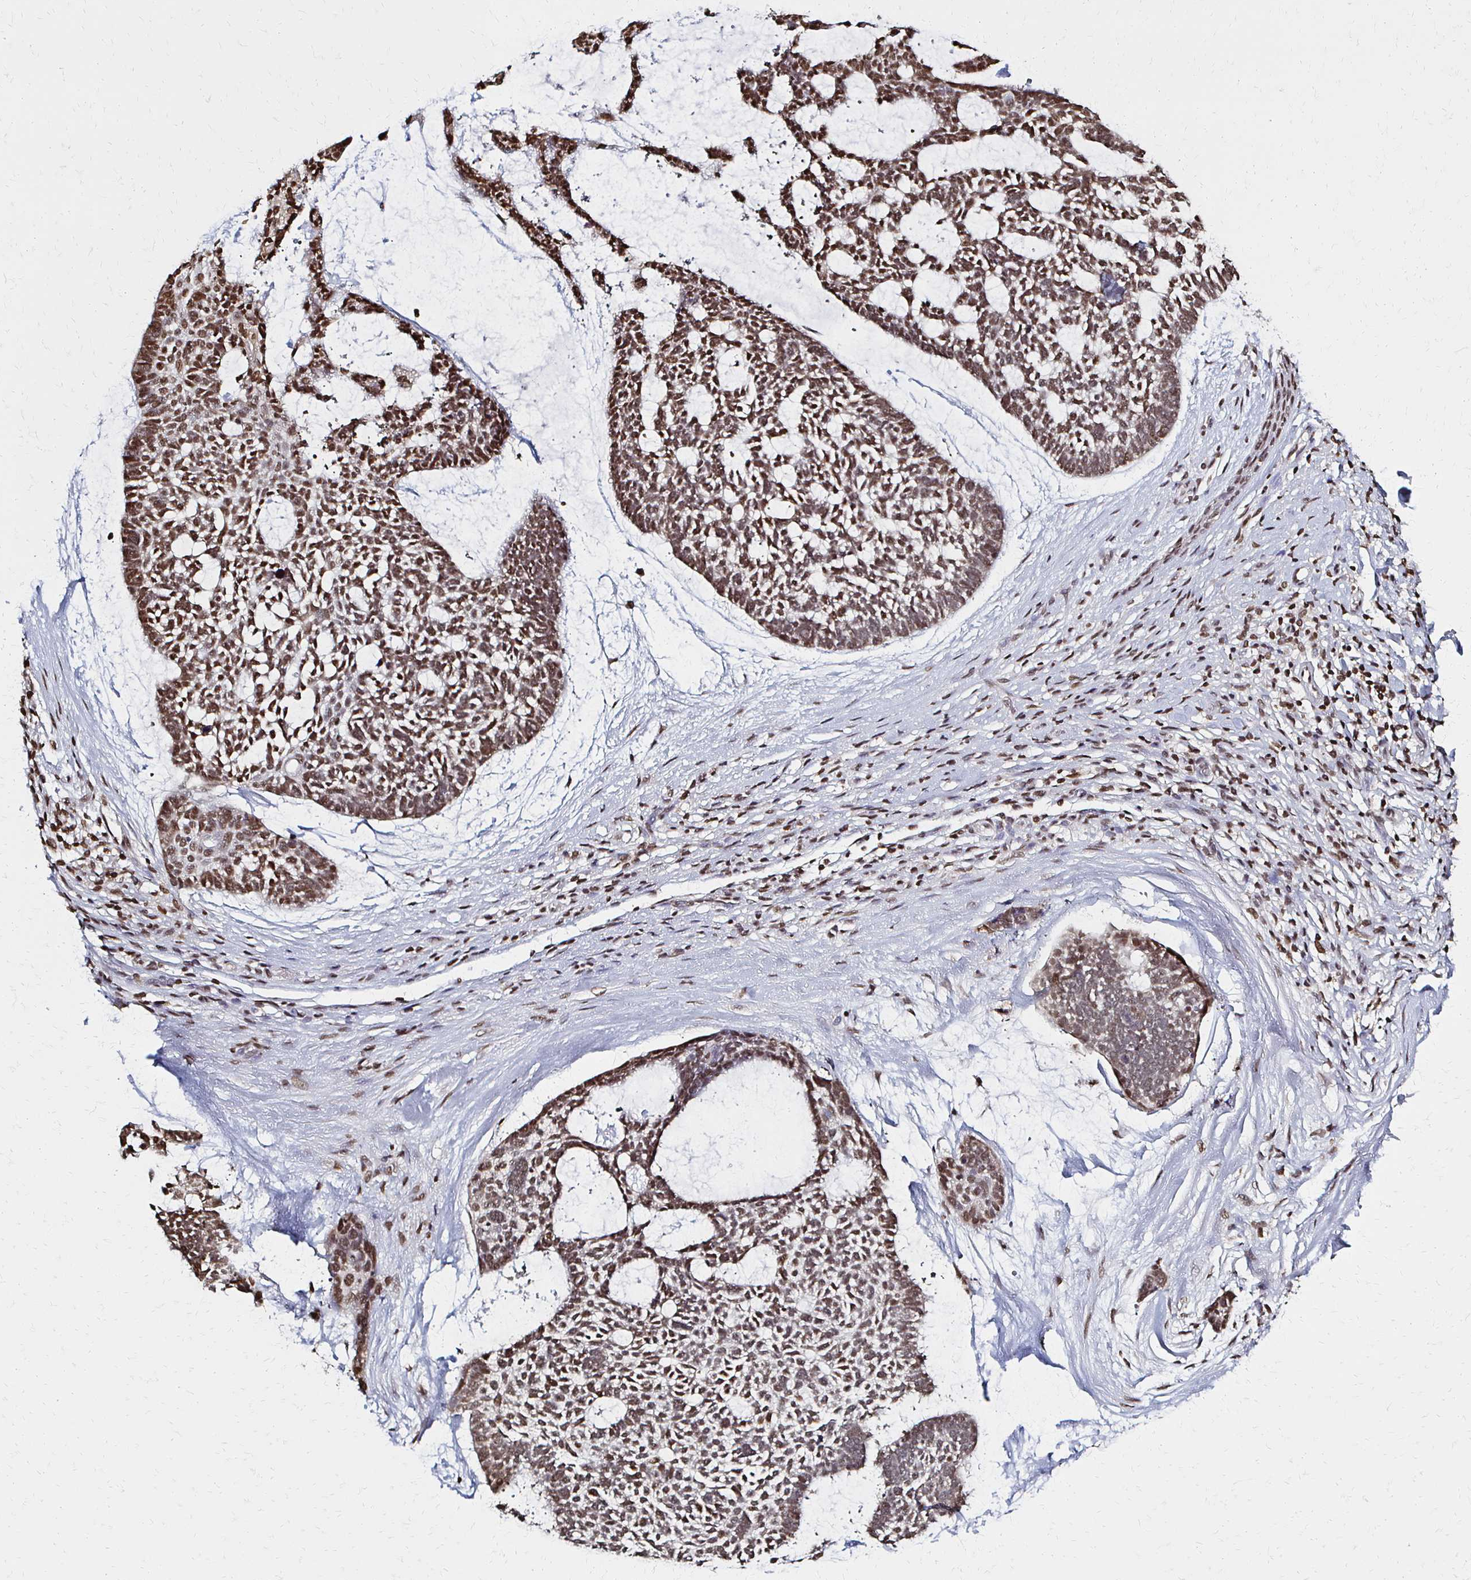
{"staining": {"intensity": "moderate", "quantity": ">75%", "location": "nuclear"}, "tissue": "skin cancer", "cell_type": "Tumor cells", "image_type": "cancer", "snomed": [{"axis": "morphology", "description": "Basal cell carcinoma"}, {"axis": "topography", "description": "Skin"}], "caption": "A high-resolution histopathology image shows immunohistochemistry (IHC) staining of skin basal cell carcinoma, which demonstrates moderate nuclear expression in approximately >75% of tumor cells. (IHC, brightfield microscopy, high magnification).", "gene": "HOXA9", "patient": {"sex": "male", "age": 64}}